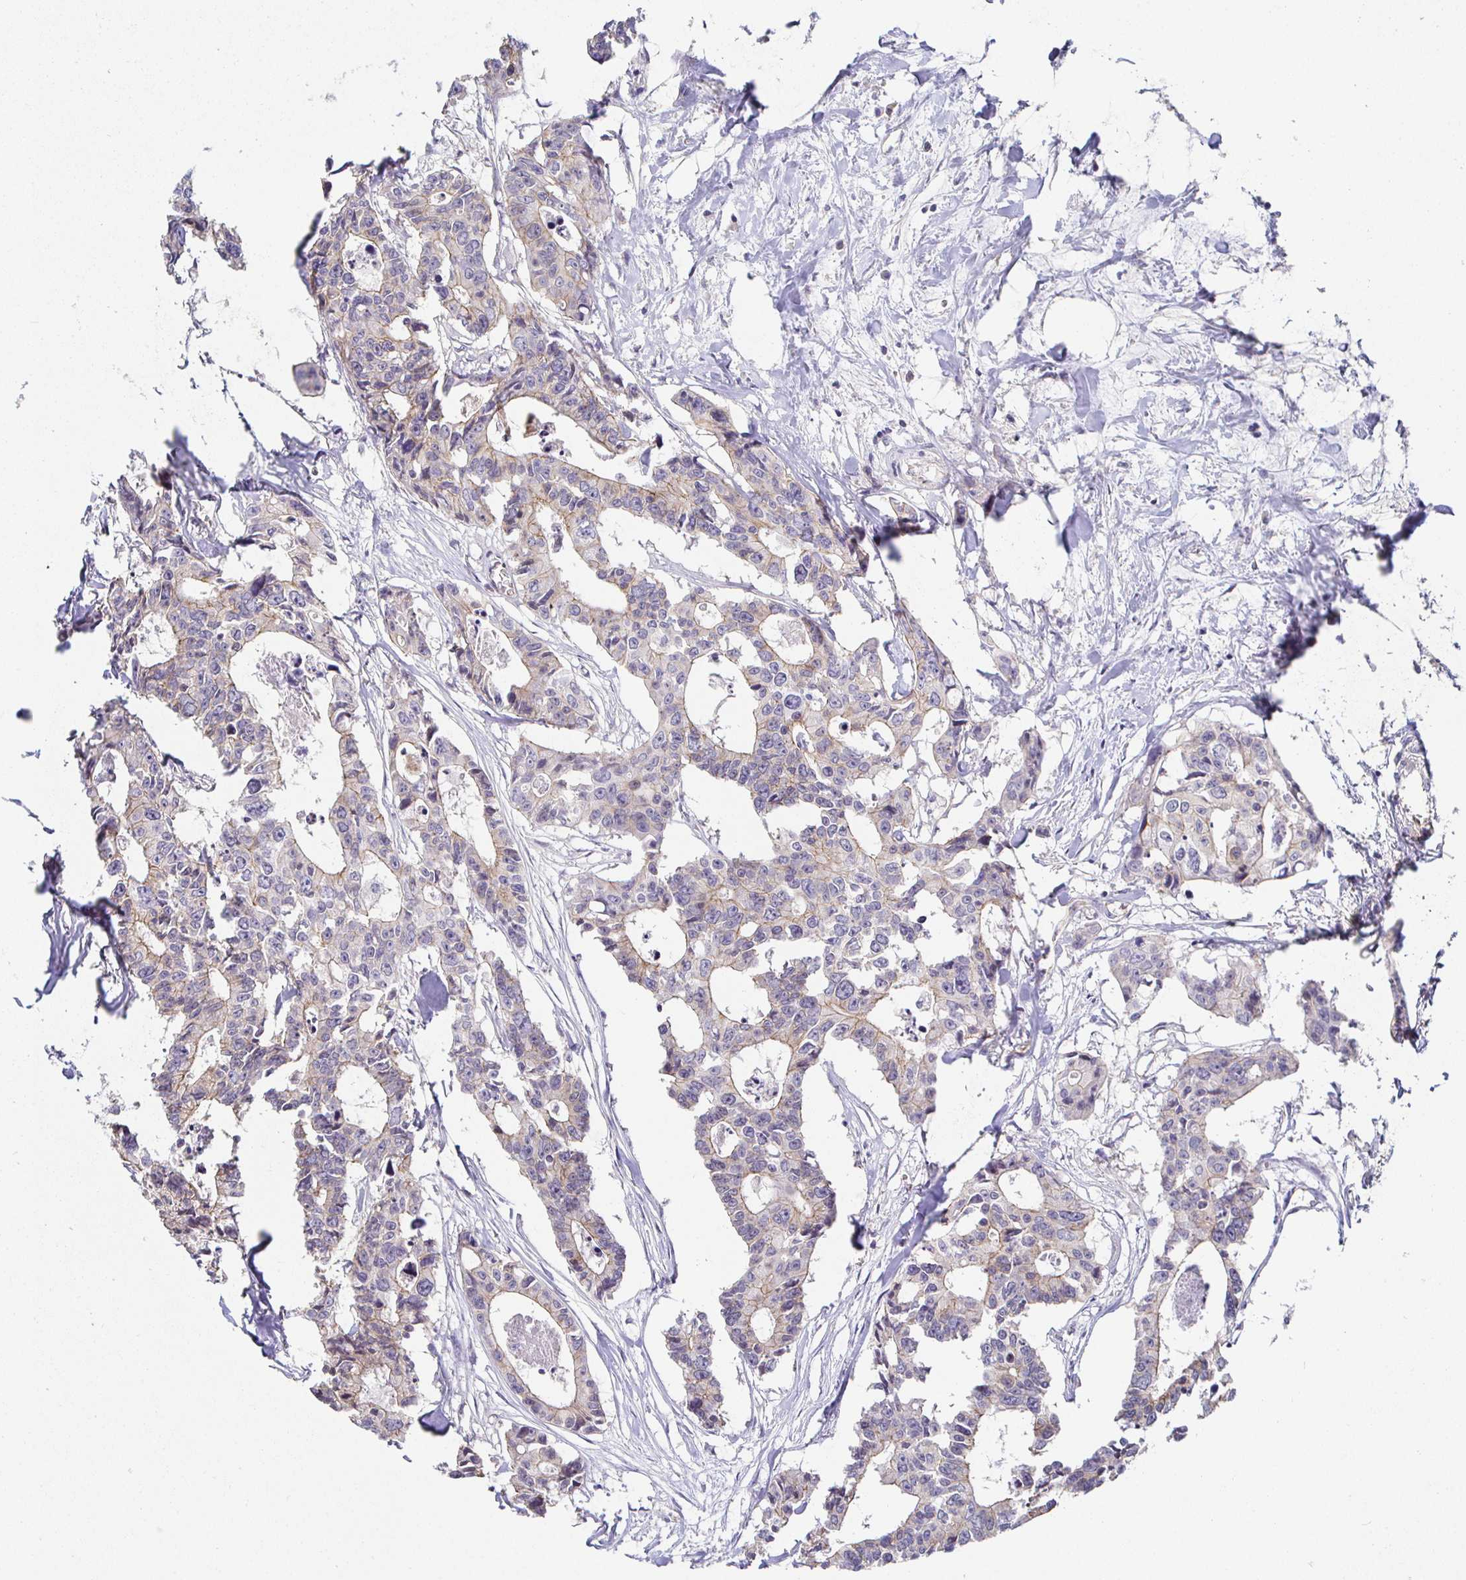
{"staining": {"intensity": "weak", "quantity": "<25%", "location": "cytoplasmic/membranous"}, "tissue": "colorectal cancer", "cell_type": "Tumor cells", "image_type": "cancer", "snomed": [{"axis": "morphology", "description": "Adenocarcinoma, NOS"}, {"axis": "topography", "description": "Rectum"}], "caption": "An immunohistochemistry (IHC) micrograph of colorectal cancer (adenocarcinoma) is shown. There is no staining in tumor cells of colorectal cancer (adenocarcinoma).", "gene": "PIWIL3", "patient": {"sex": "male", "age": 57}}